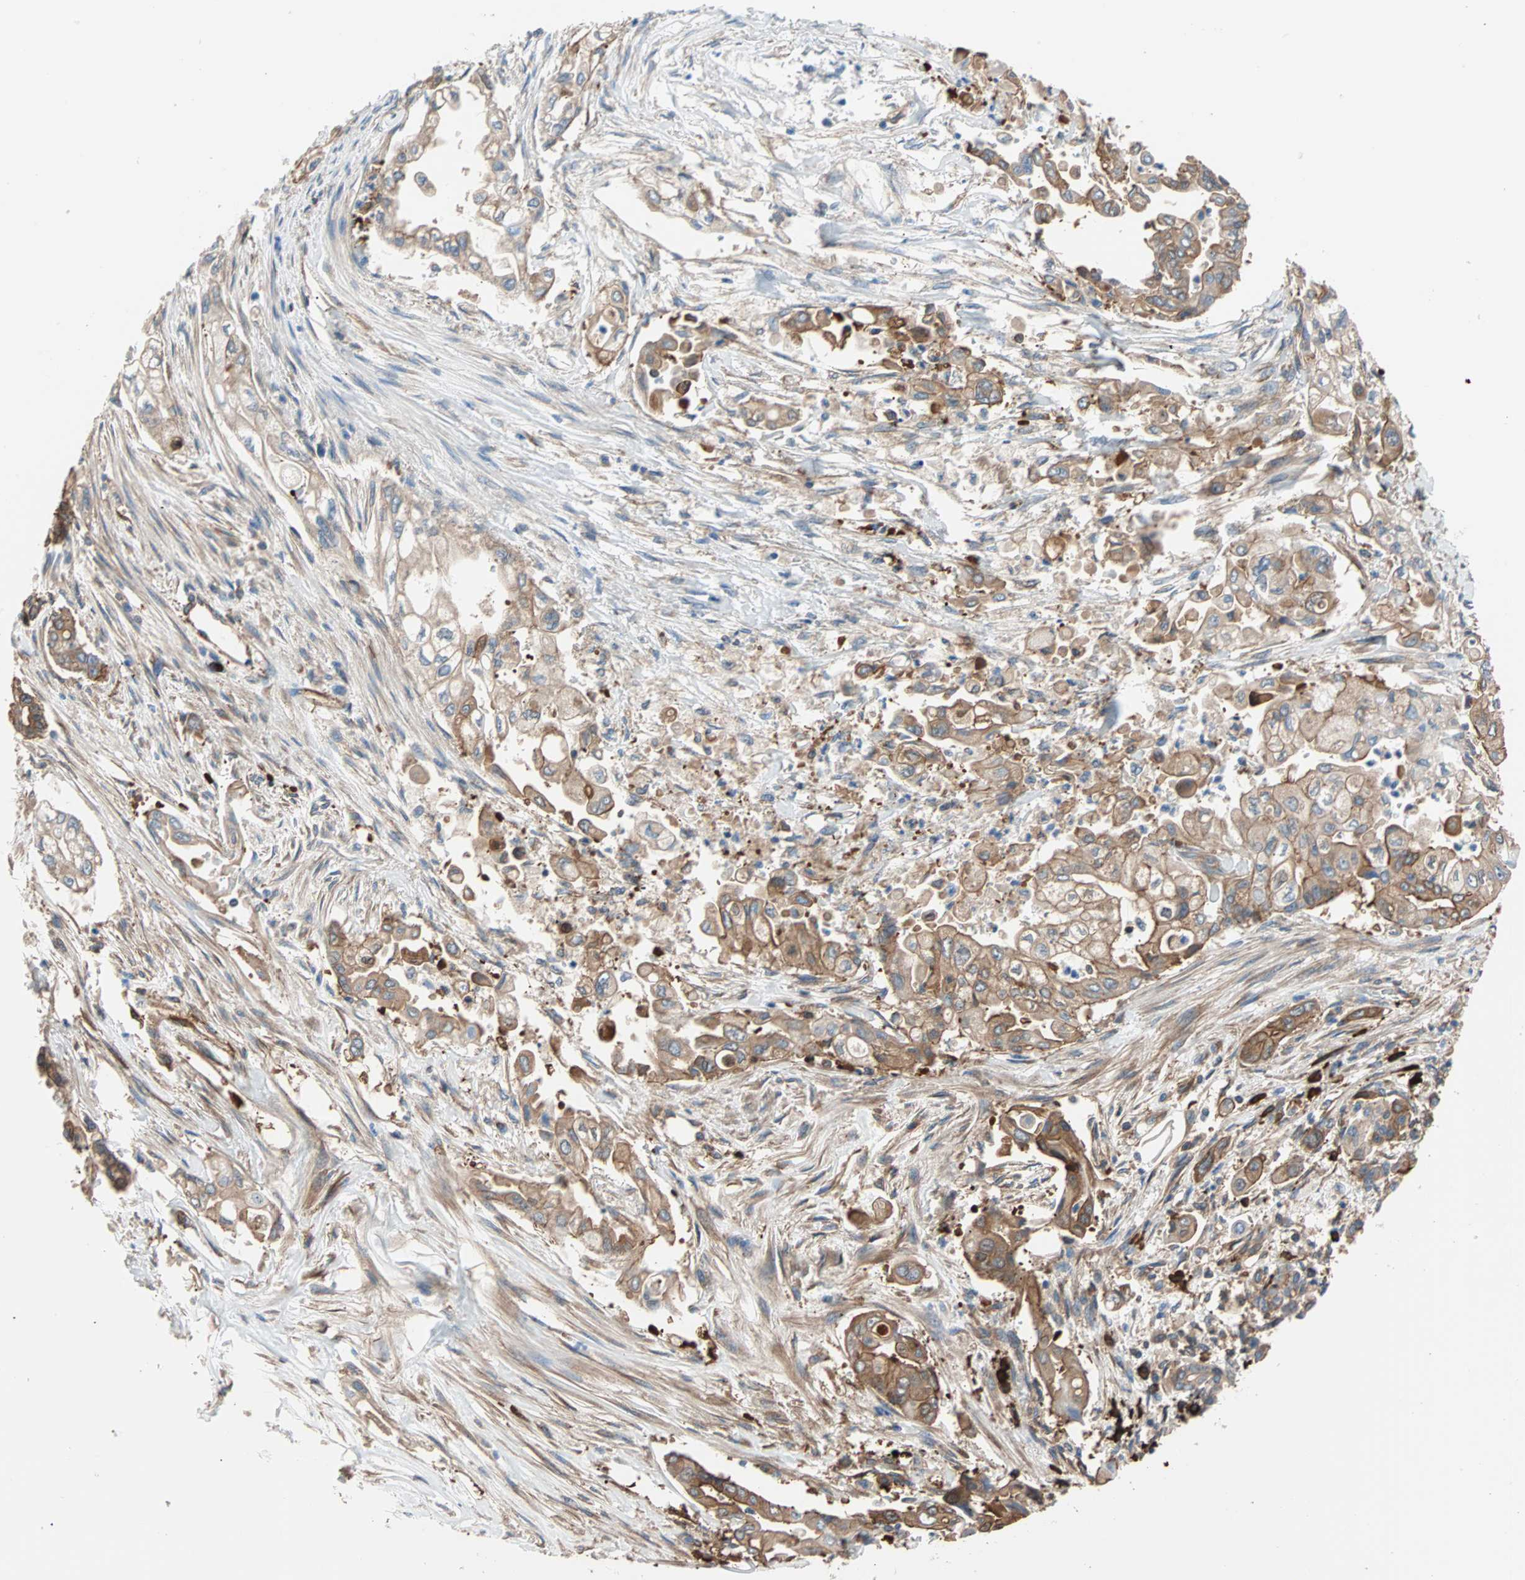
{"staining": {"intensity": "strong", "quantity": ">75%", "location": "cytoplasmic/membranous"}, "tissue": "pancreatic cancer", "cell_type": "Tumor cells", "image_type": "cancer", "snomed": [{"axis": "morphology", "description": "Normal tissue, NOS"}, {"axis": "topography", "description": "Pancreas"}], "caption": "Protein positivity by IHC displays strong cytoplasmic/membranous staining in approximately >75% of tumor cells in pancreatic cancer.", "gene": "EEF2", "patient": {"sex": "male", "age": 42}}